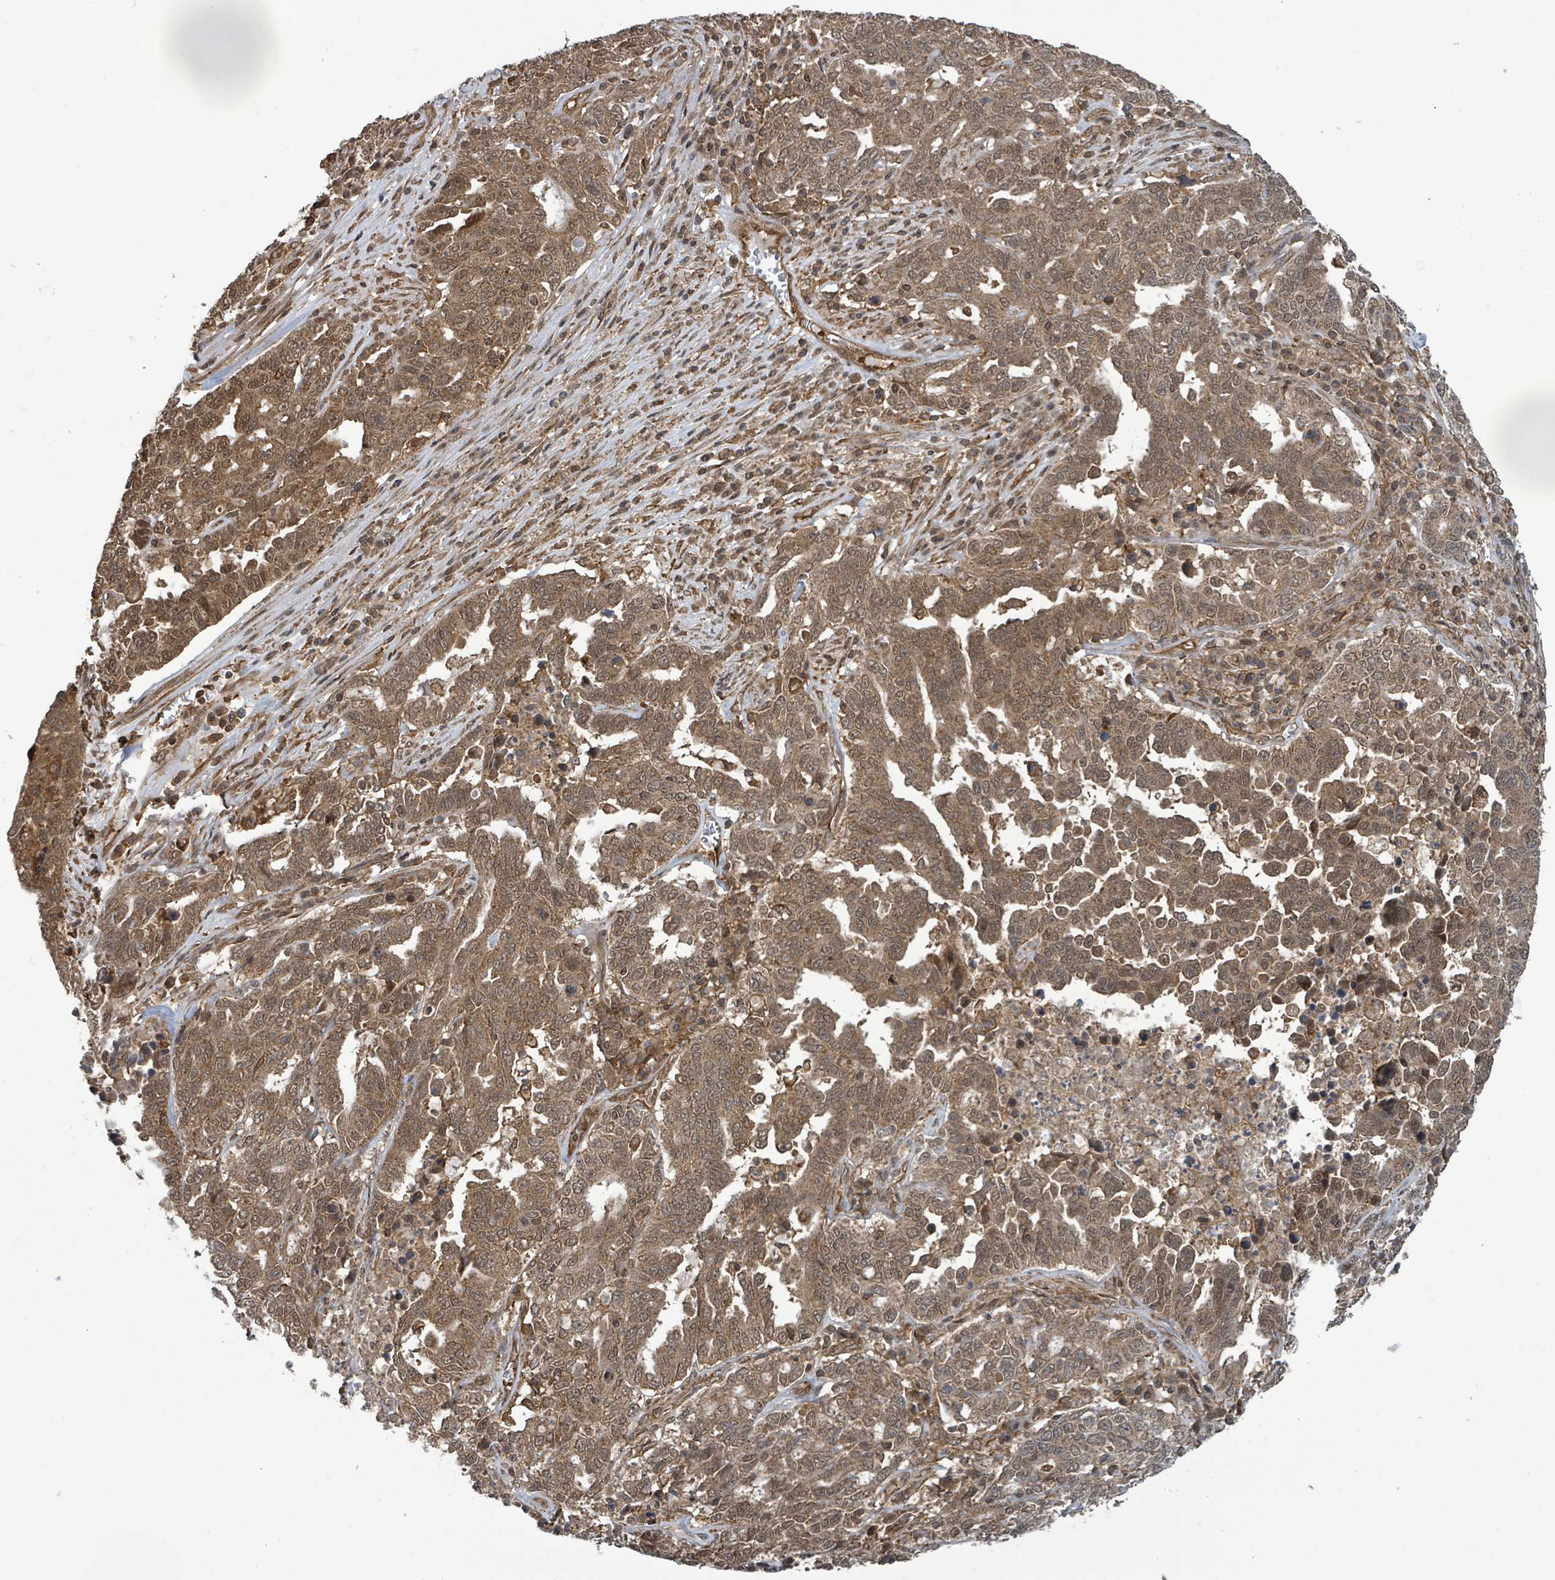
{"staining": {"intensity": "moderate", "quantity": ">75%", "location": "cytoplasmic/membranous,nuclear"}, "tissue": "ovarian cancer", "cell_type": "Tumor cells", "image_type": "cancer", "snomed": [{"axis": "morphology", "description": "Carcinoma, endometroid"}, {"axis": "topography", "description": "Ovary"}], "caption": "There is medium levels of moderate cytoplasmic/membranous and nuclear staining in tumor cells of ovarian cancer (endometroid carcinoma), as demonstrated by immunohistochemical staining (brown color).", "gene": "KLC1", "patient": {"sex": "female", "age": 62}}